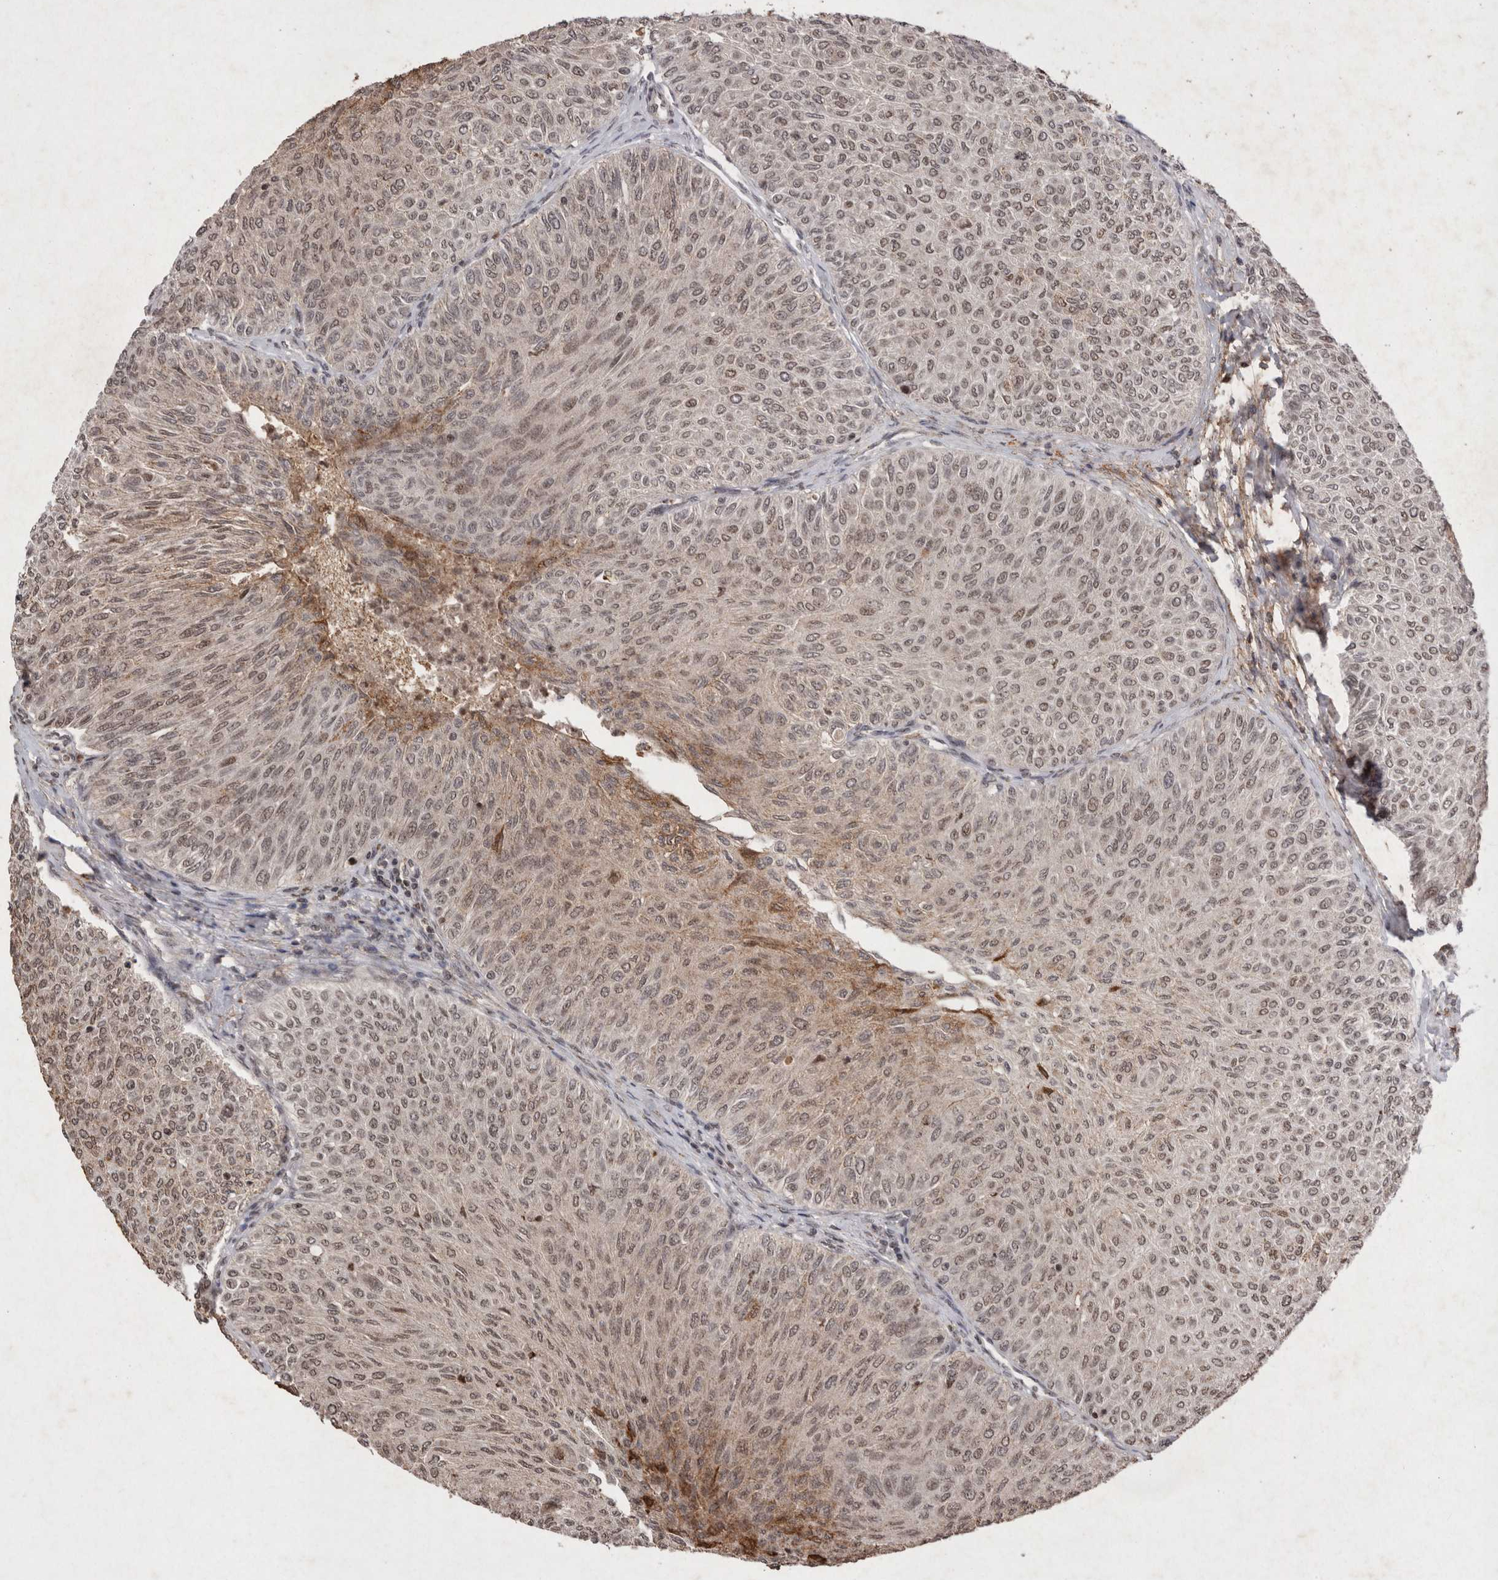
{"staining": {"intensity": "moderate", "quantity": ">75%", "location": "cytoplasmic/membranous,nuclear"}, "tissue": "urothelial cancer", "cell_type": "Tumor cells", "image_type": "cancer", "snomed": [{"axis": "morphology", "description": "Urothelial carcinoma, Low grade"}, {"axis": "topography", "description": "Urinary bladder"}], "caption": "Immunohistochemical staining of low-grade urothelial carcinoma displays moderate cytoplasmic/membranous and nuclear protein positivity in about >75% of tumor cells.", "gene": "STK11", "patient": {"sex": "male", "age": 78}}